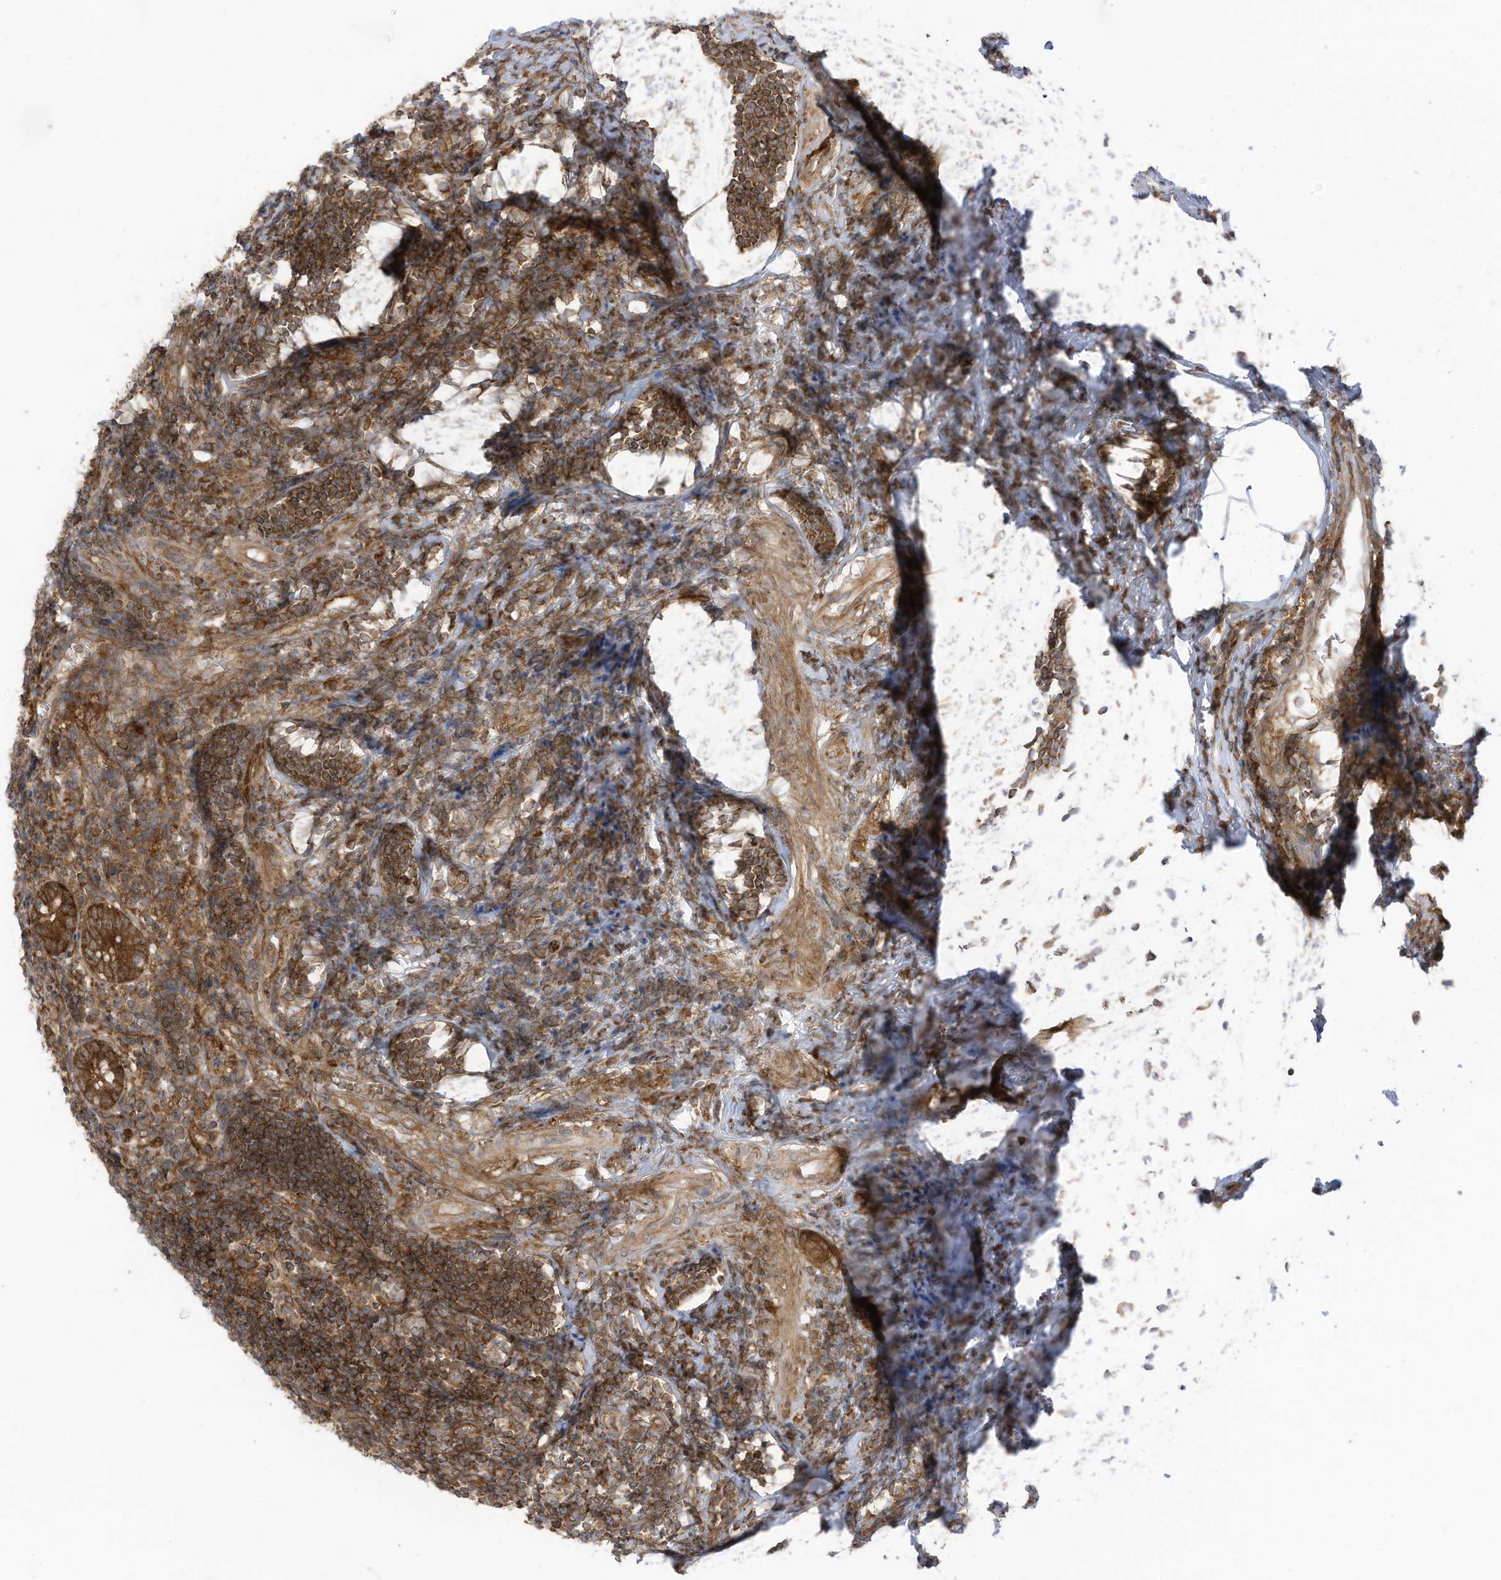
{"staining": {"intensity": "strong", "quantity": ">75%", "location": "cytoplasmic/membranous"}, "tissue": "appendix", "cell_type": "Glandular cells", "image_type": "normal", "snomed": [{"axis": "morphology", "description": "Normal tissue, NOS"}, {"axis": "topography", "description": "Appendix"}], "caption": "Human appendix stained with a brown dye reveals strong cytoplasmic/membranous positive positivity in about >75% of glandular cells.", "gene": "REPS1", "patient": {"sex": "female", "age": 54}}